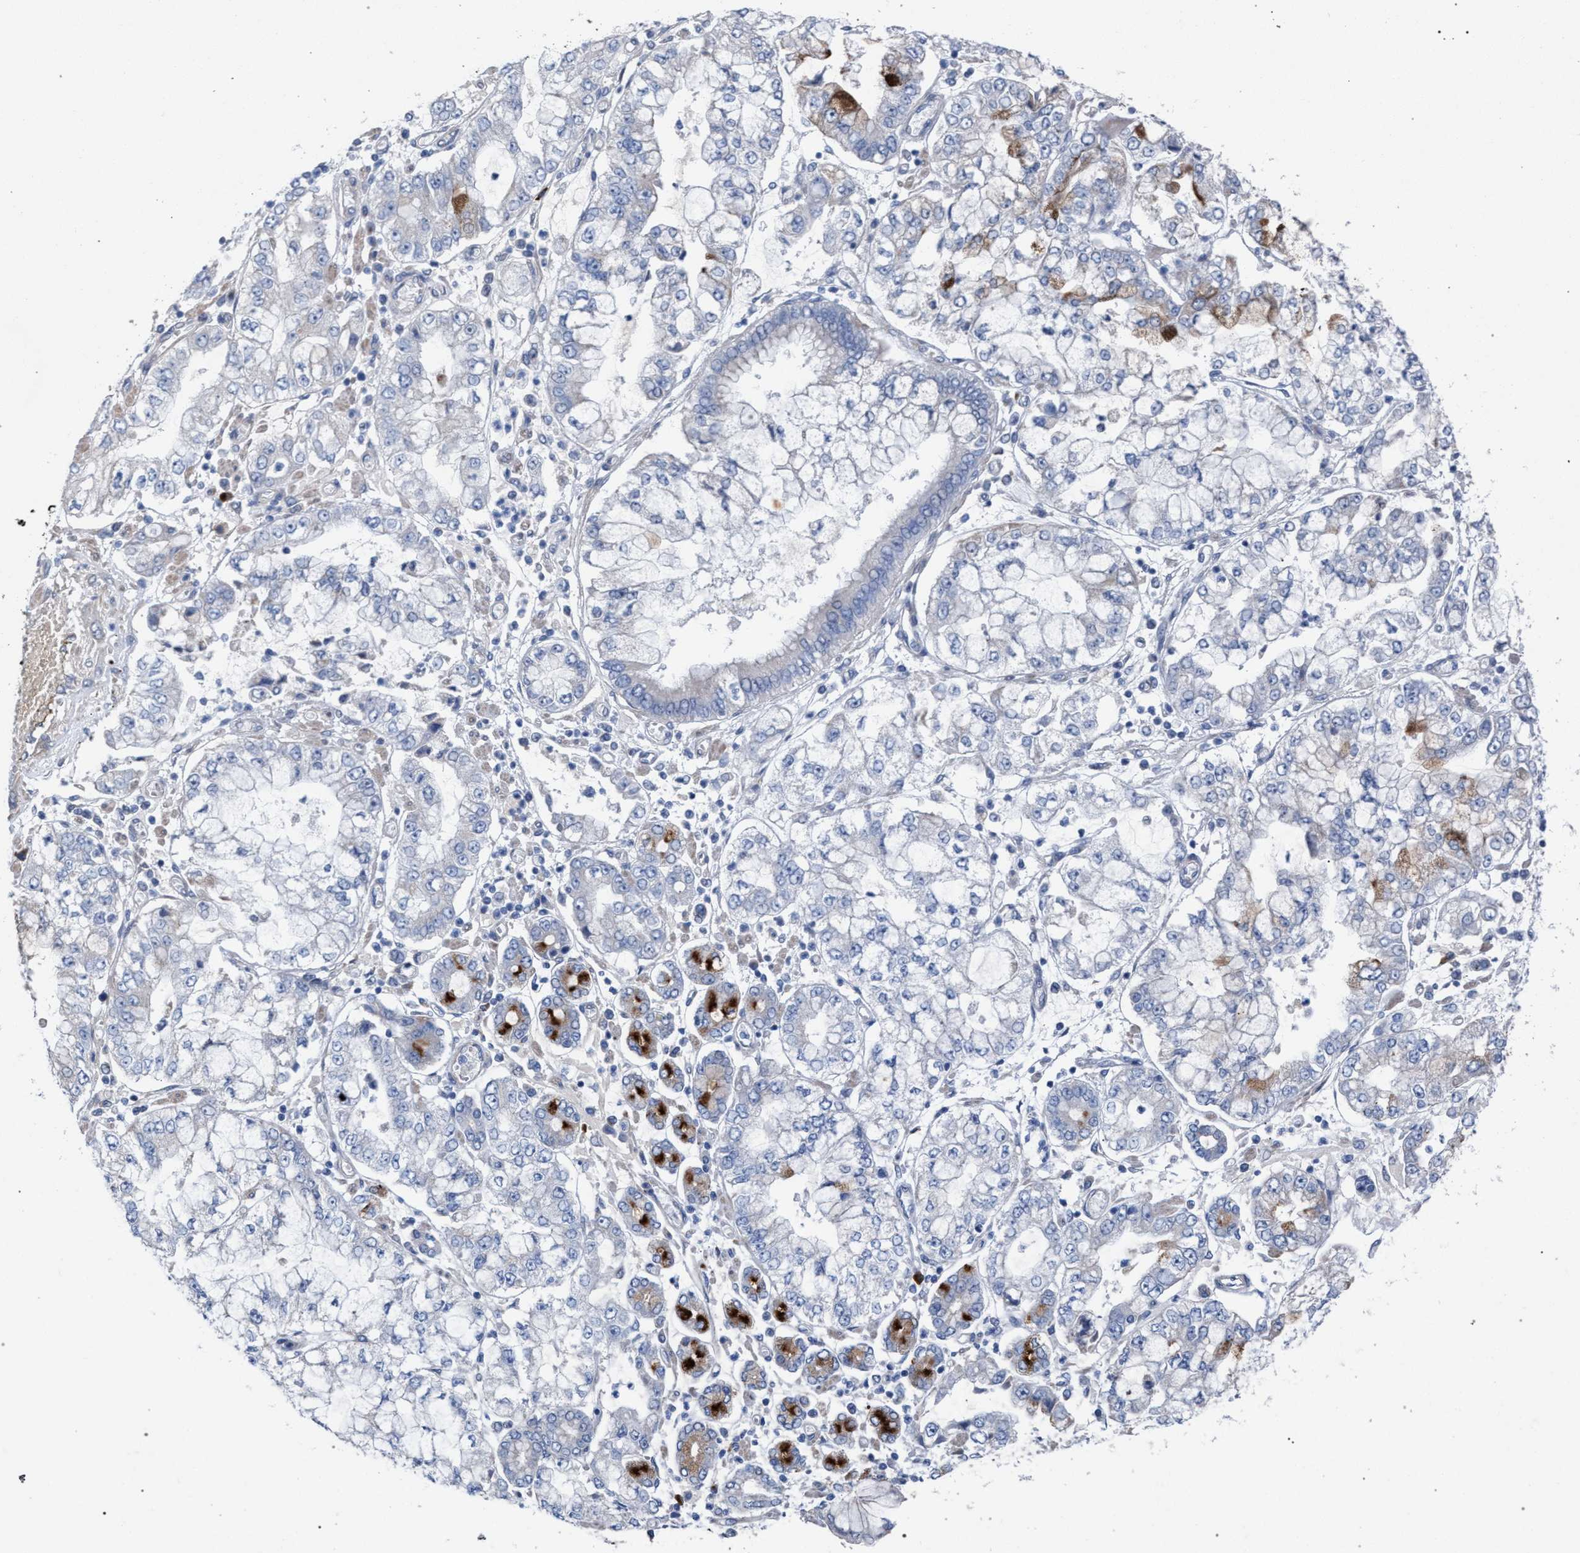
{"staining": {"intensity": "negative", "quantity": "none", "location": "none"}, "tissue": "stomach cancer", "cell_type": "Tumor cells", "image_type": "cancer", "snomed": [{"axis": "morphology", "description": "Adenocarcinoma, NOS"}, {"axis": "topography", "description": "Stomach"}], "caption": "Immunohistochemistry photomicrograph of human stomach cancer stained for a protein (brown), which reveals no expression in tumor cells. Brightfield microscopy of immunohistochemistry stained with DAB (brown) and hematoxylin (blue), captured at high magnification.", "gene": "RNF135", "patient": {"sex": "male", "age": 76}}